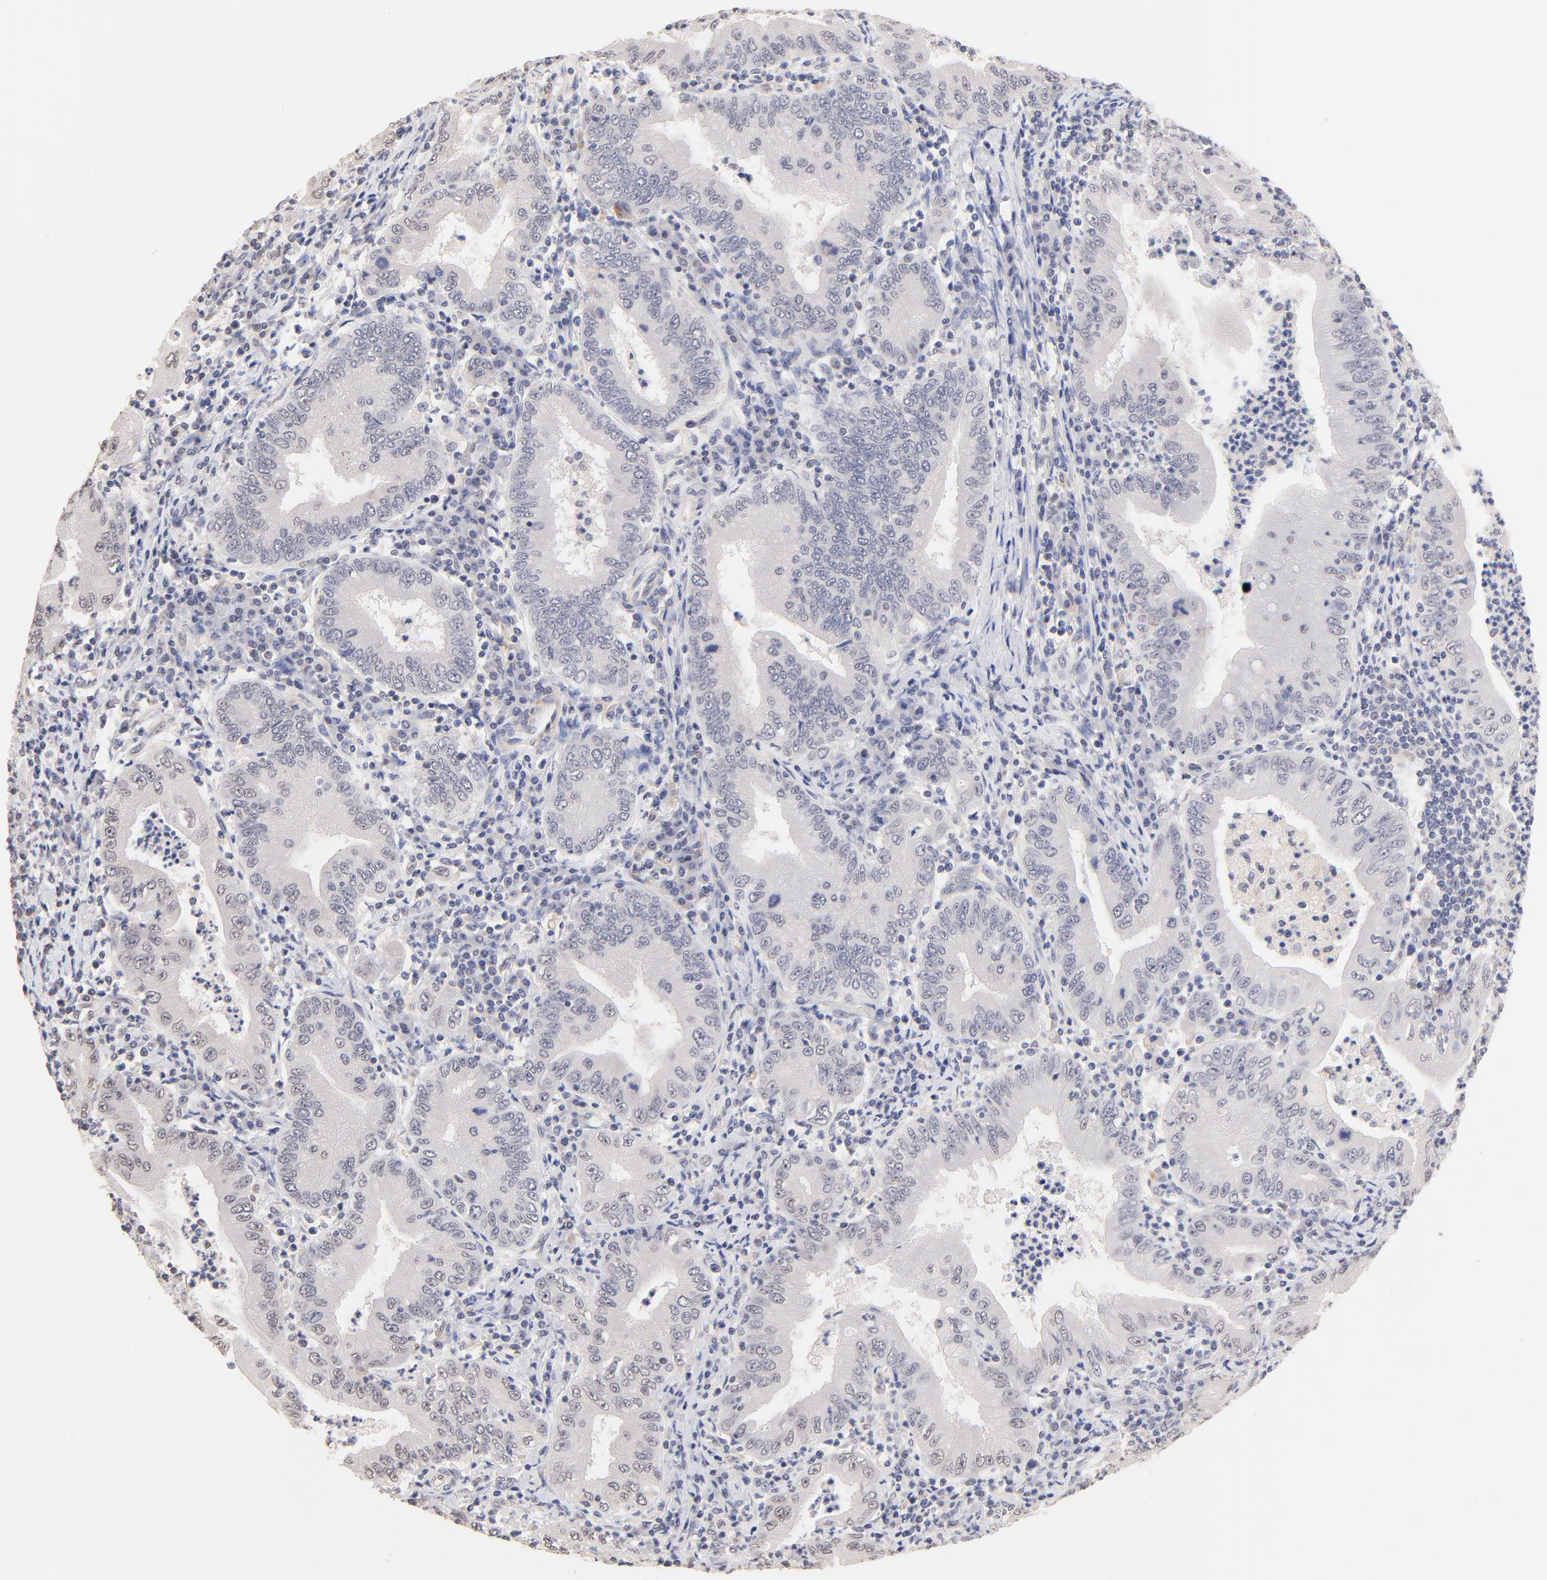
{"staining": {"intensity": "negative", "quantity": "none", "location": "none"}, "tissue": "stomach cancer", "cell_type": "Tumor cells", "image_type": "cancer", "snomed": [{"axis": "morphology", "description": "Normal tissue, NOS"}, {"axis": "morphology", "description": "Adenocarcinoma, NOS"}, {"axis": "topography", "description": "Esophagus"}, {"axis": "topography", "description": "Stomach, upper"}, {"axis": "topography", "description": "Peripheral nerve tissue"}], "caption": "The immunohistochemistry (IHC) photomicrograph has no significant expression in tumor cells of stomach adenocarcinoma tissue.", "gene": "RIBC2", "patient": {"sex": "male", "age": 62}}